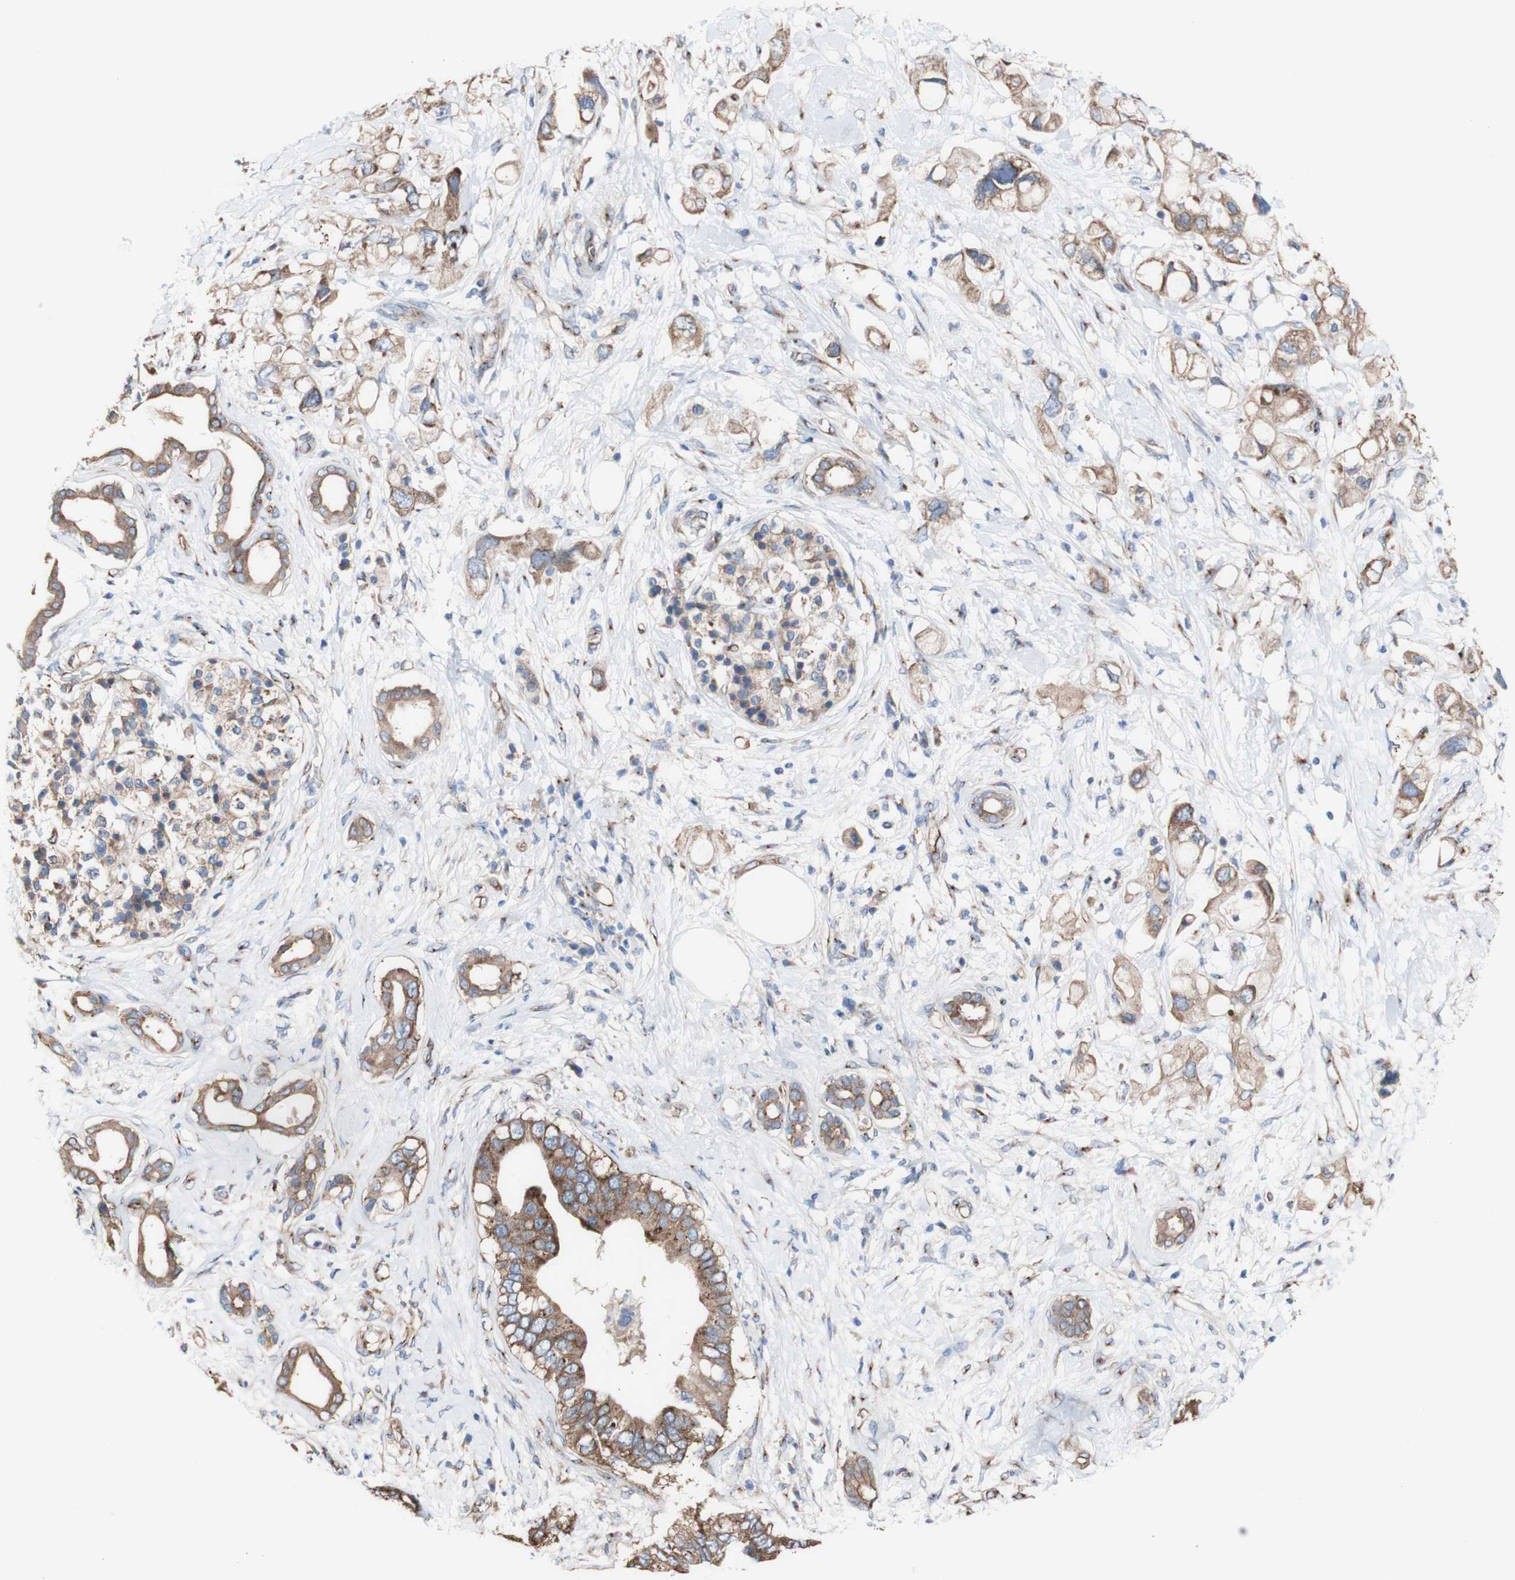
{"staining": {"intensity": "moderate", "quantity": ">75%", "location": "cytoplasmic/membranous"}, "tissue": "pancreatic cancer", "cell_type": "Tumor cells", "image_type": "cancer", "snomed": [{"axis": "morphology", "description": "Adenocarcinoma, NOS"}, {"axis": "topography", "description": "Pancreas"}], "caption": "A brown stain labels moderate cytoplasmic/membranous expression of a protein in human pancreatic cancer (adenocarcinoma) tumor cells. Nuclei are stained in blue.", "gene": "LRIG3", "patient": {"sex": "female", "age": 56}}